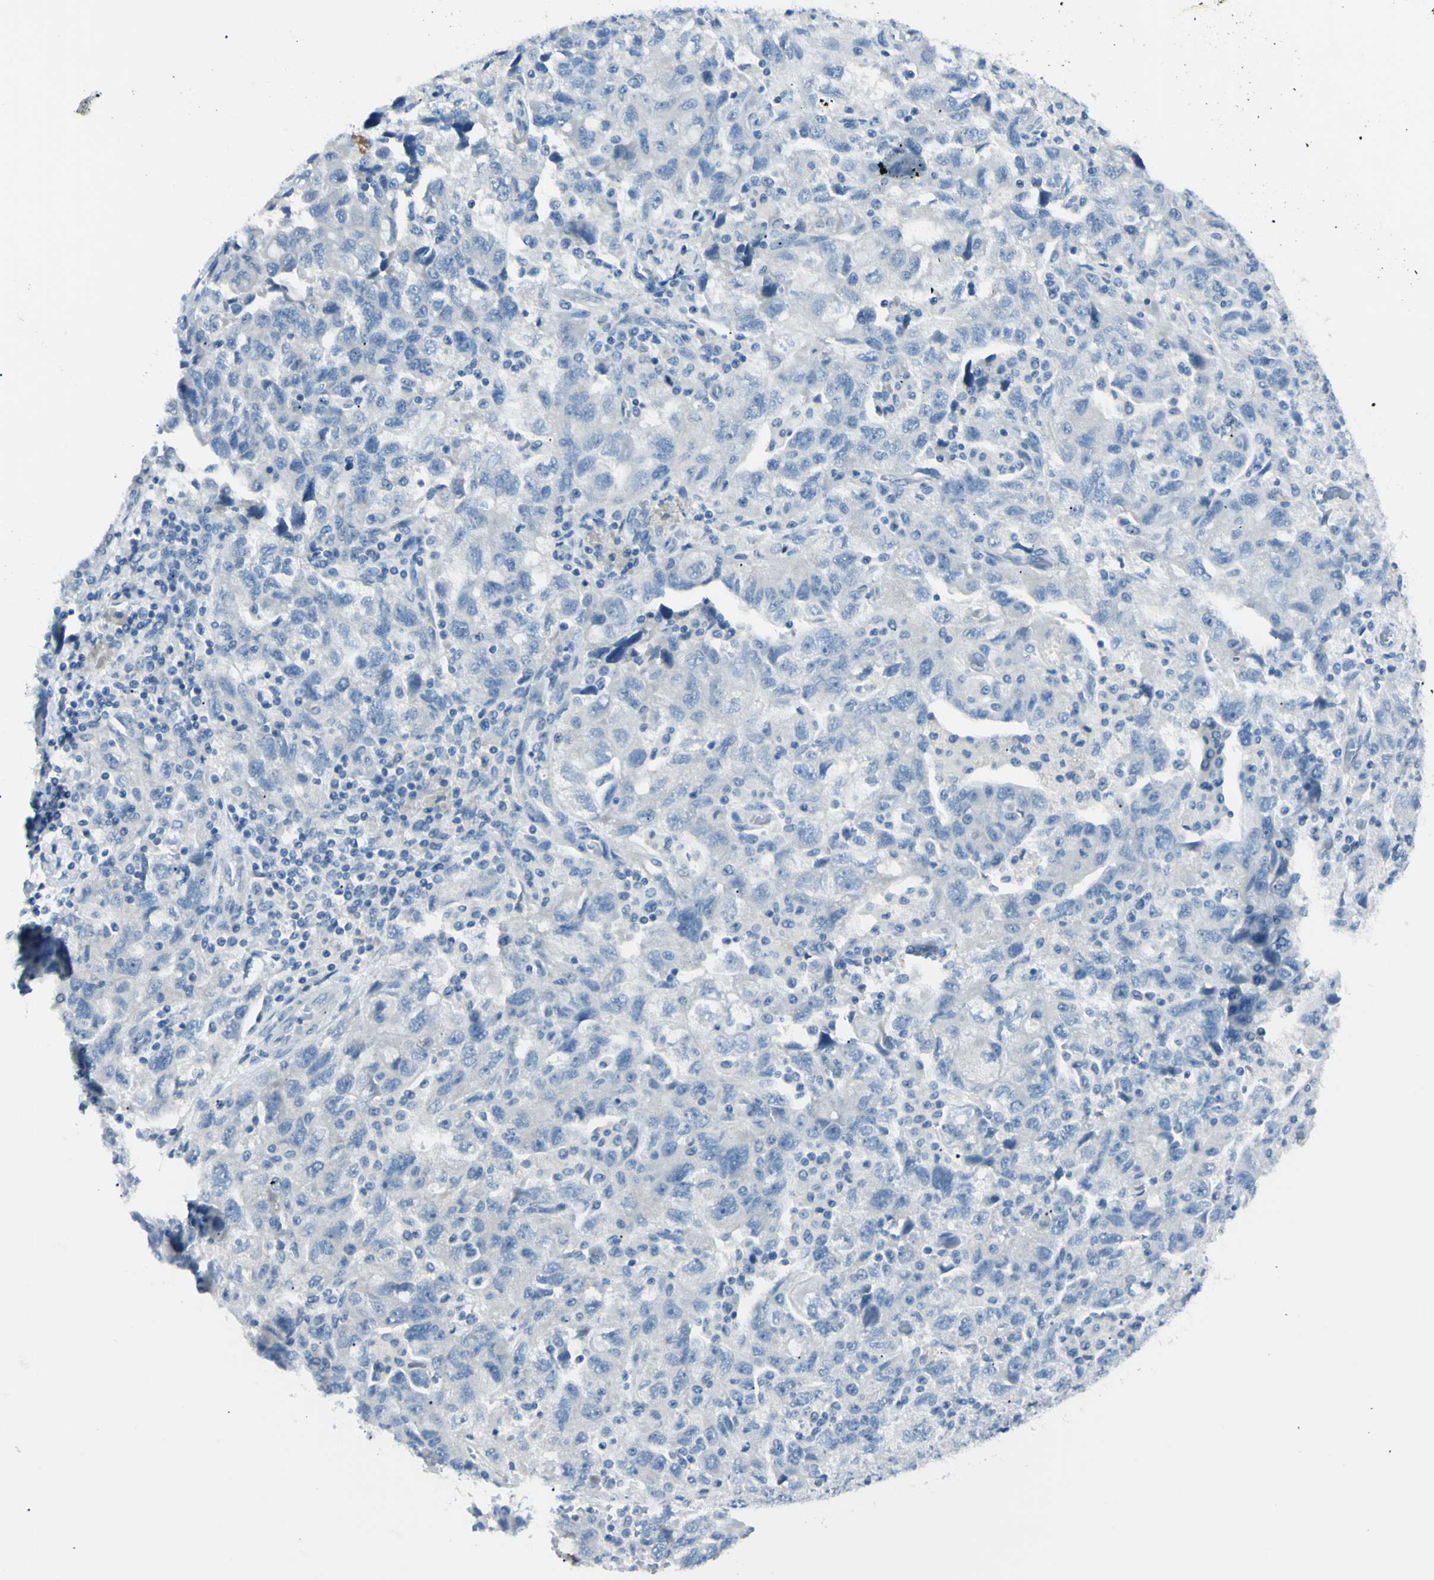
{"staining": {"intensity": "negative", "quantity": "none", "location": "none"}, "tissue": "ovarian cancer", "cell_type": "Tumor cells", "image_type": "cancer", "snomed": [{"axis": "morphology", "description": "Carcinoma, NOS"}, {"axis": "morphology", "description": "Cystadenocarcinoma, serous, NOS"}, {"axis": "topography", "description": "Ovary"}], "caption": "IHC histopathology image of human serous cystadenocarcinoma (ovarian) stained for a protein (brown), which reveals no positivity in tumor cells.", "gene": "FOLH1", "patient": {"sex": "female", "age": 69}}